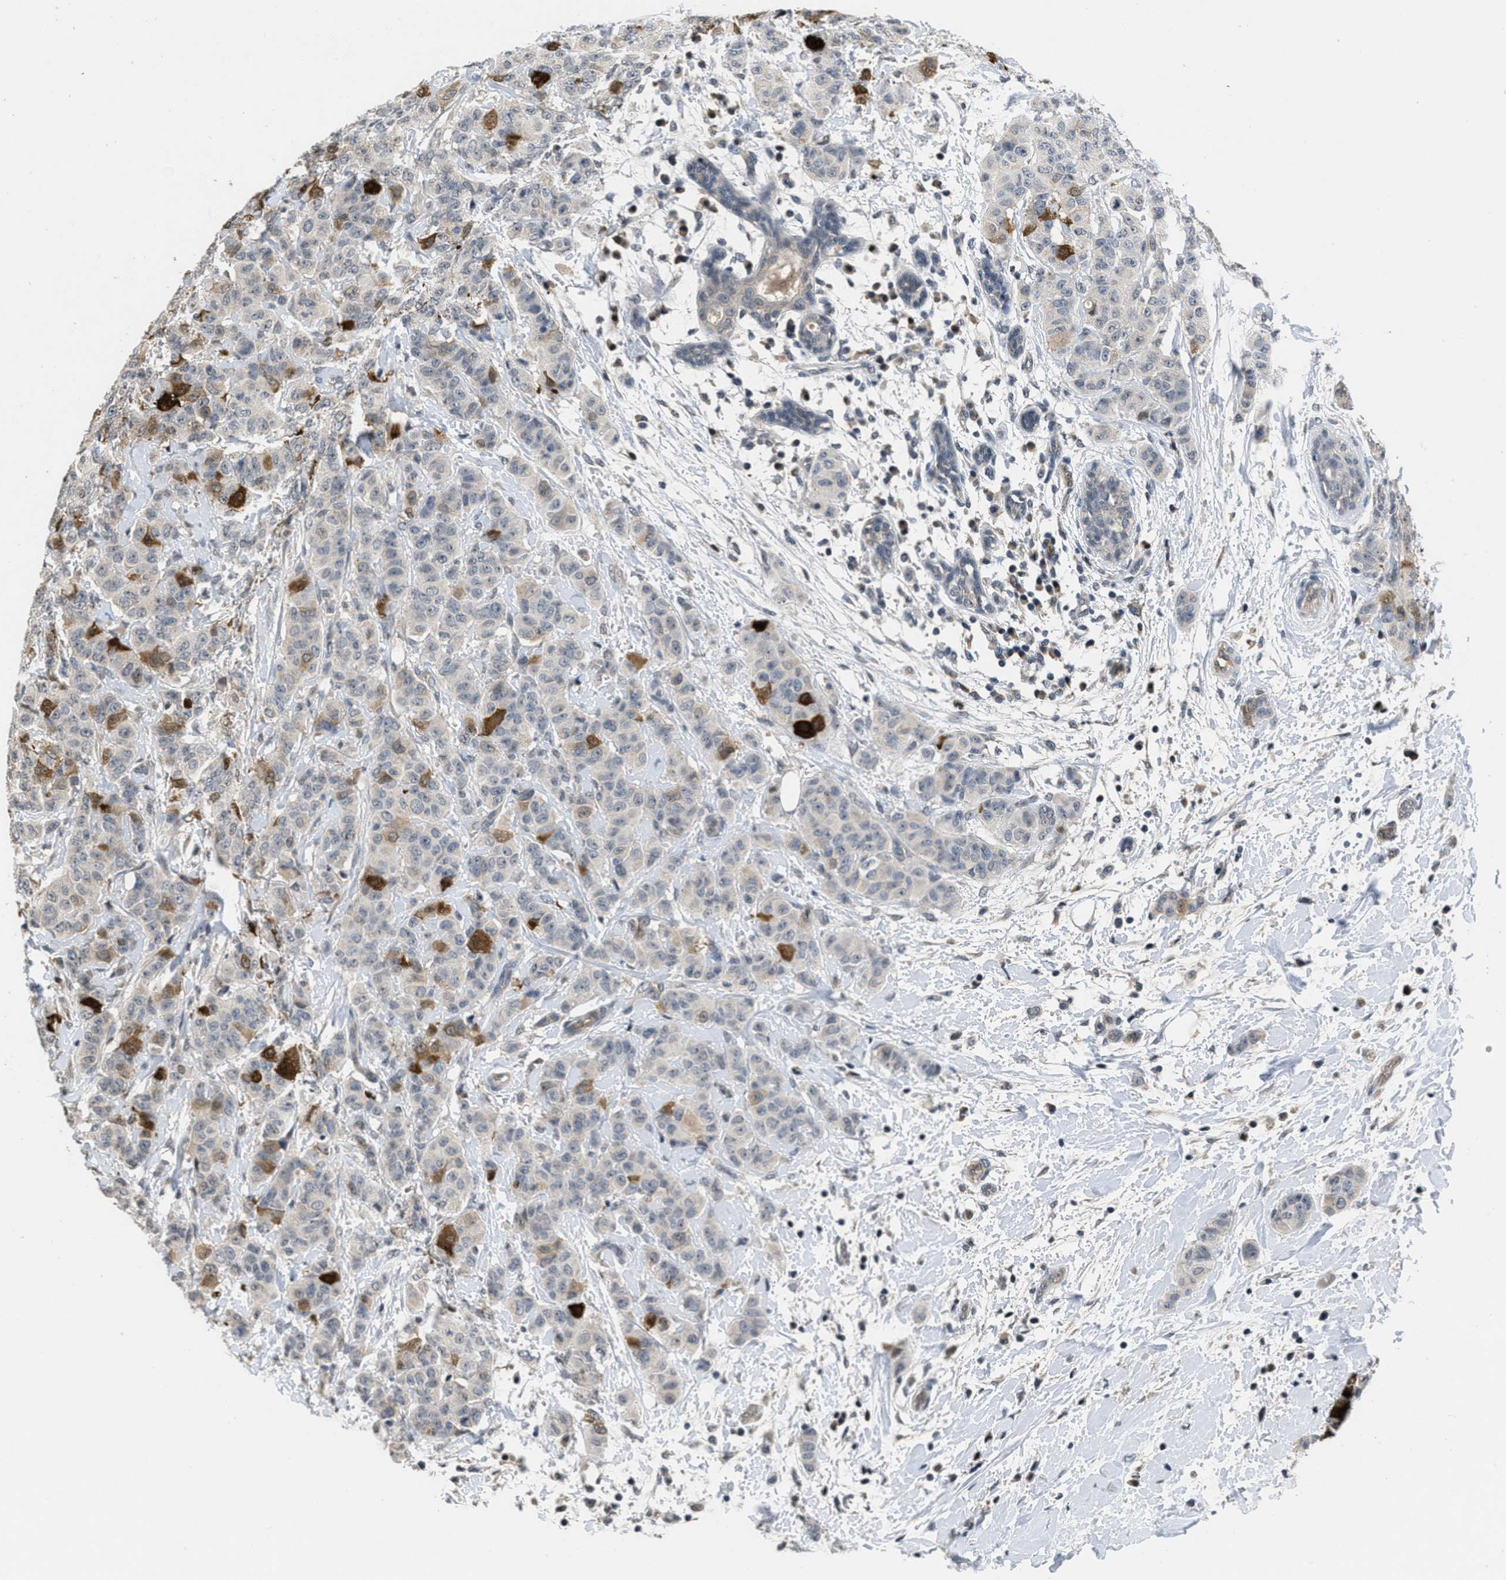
{"staining": {"intensity": "strong", "quantity": "<25%", "location": "cytoplasmic/membranous"}, "tissue": "breast cancer", "cell_type": "Tumor cells", "image_type": "cancer", "snomed": [{"axis": "morphology", "description": "Normal tissue, NOS"}, {"axis": "morphology", "description": "Duct carcinoma"}, {"axis": "topography", "description": "Breast"}], "caption": "Breast cancer stained with immunohistochemistry shows strong cytoplasmic/membranous staining in about <25% of tumor cells. (DAB = brown stain, brightfield microscopy at high magnification).", "gene": "ANGPT1", "patient": {"sex": "female", "age": 40}}